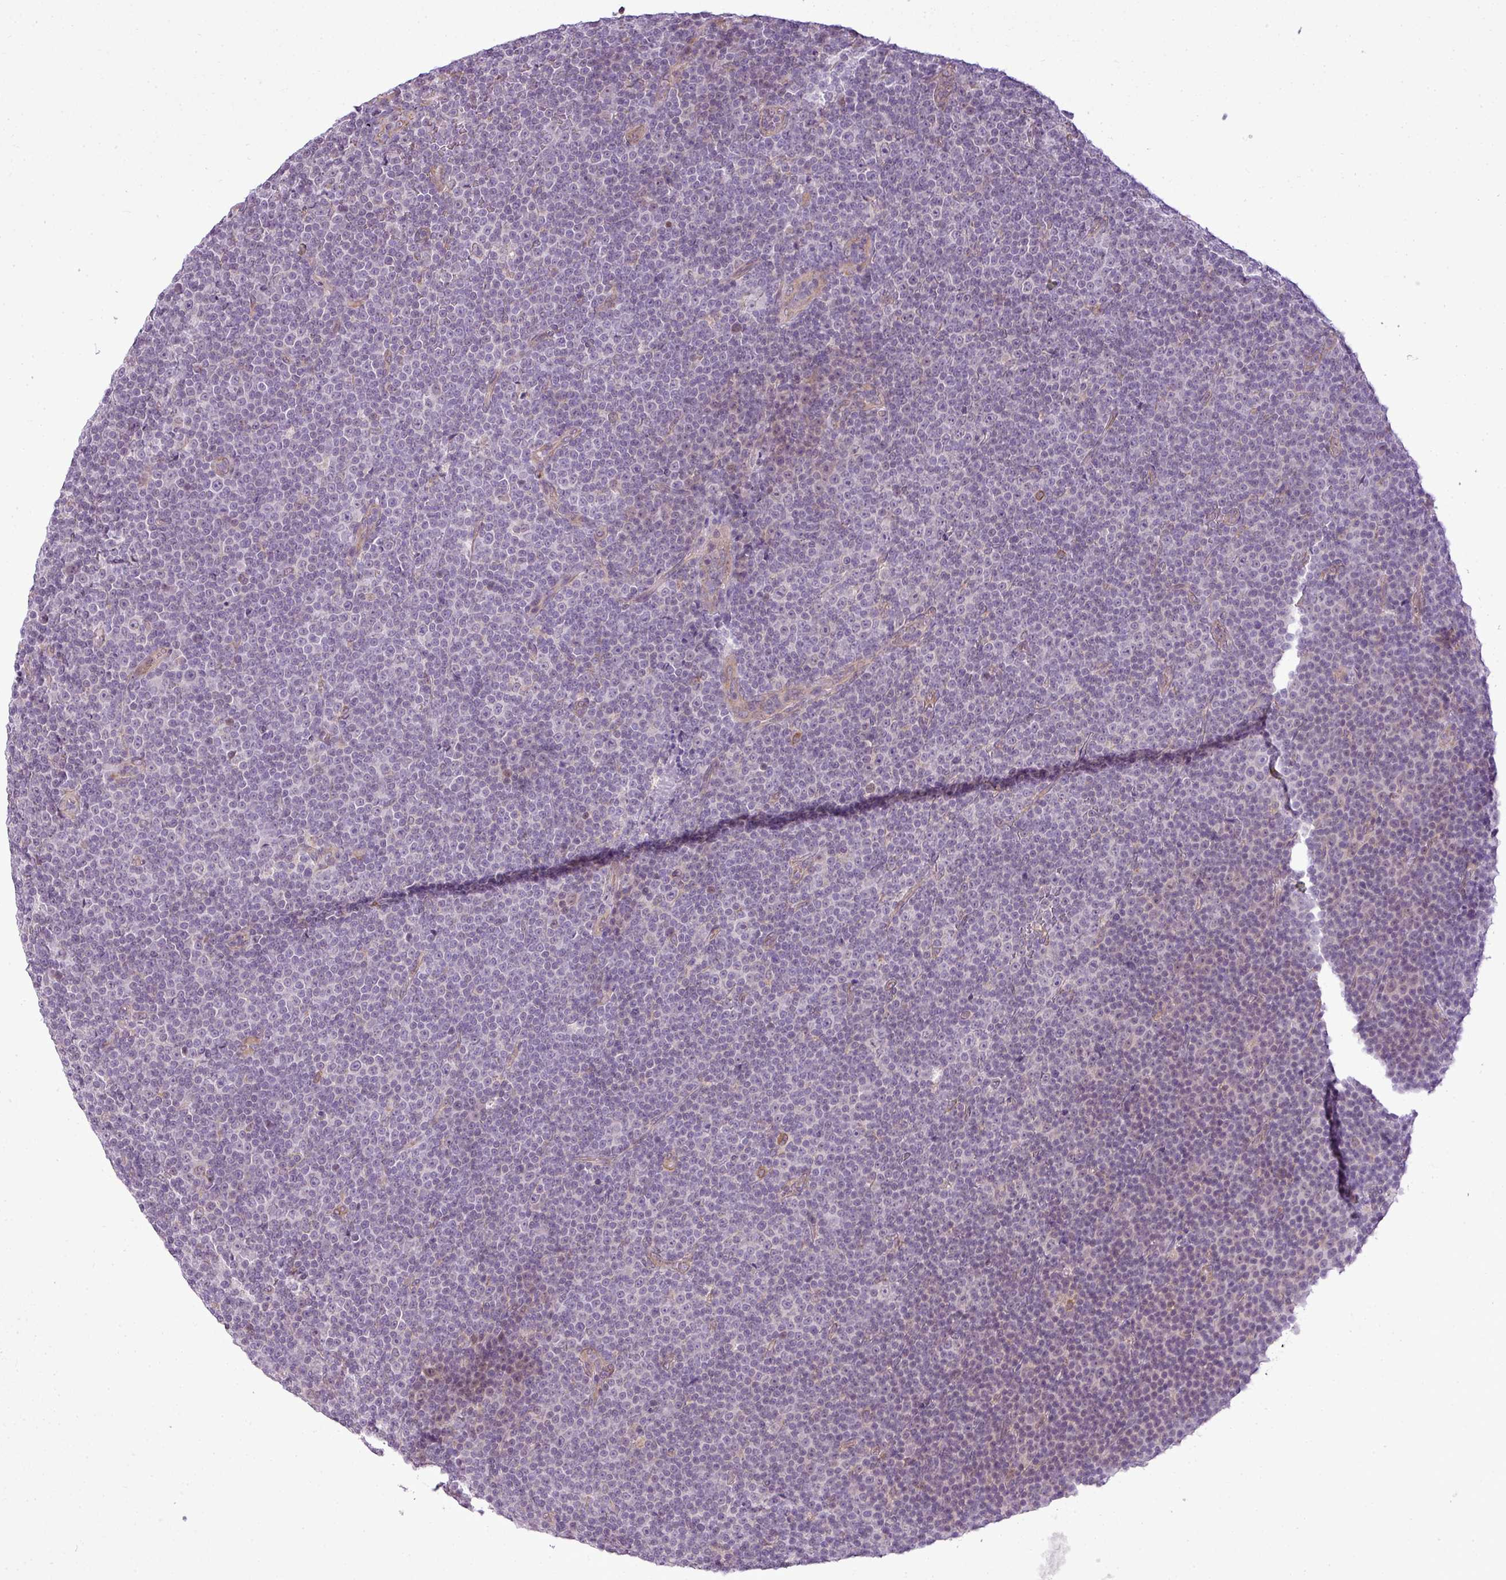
{"staining": {"intensity": "negative", "quantity": "none", "location": "none"}, "tissue": "lymphoma", "cell_type": "Tumor cells", "image_type": "cancer", "snomed": [{"axis": "morphology", "description": "Malignant lymphoma, non-Hodgkin's type, Low grade"}, {"axis": "topography", "description": "Lymph node"}], "caption": "Immunohistochemistry micrograph of human lymphoma stained for a protein (brown), which displays no expression in tumor cells.", "gene": "COX18", "patient": {"sex": "female", "age": 67}}